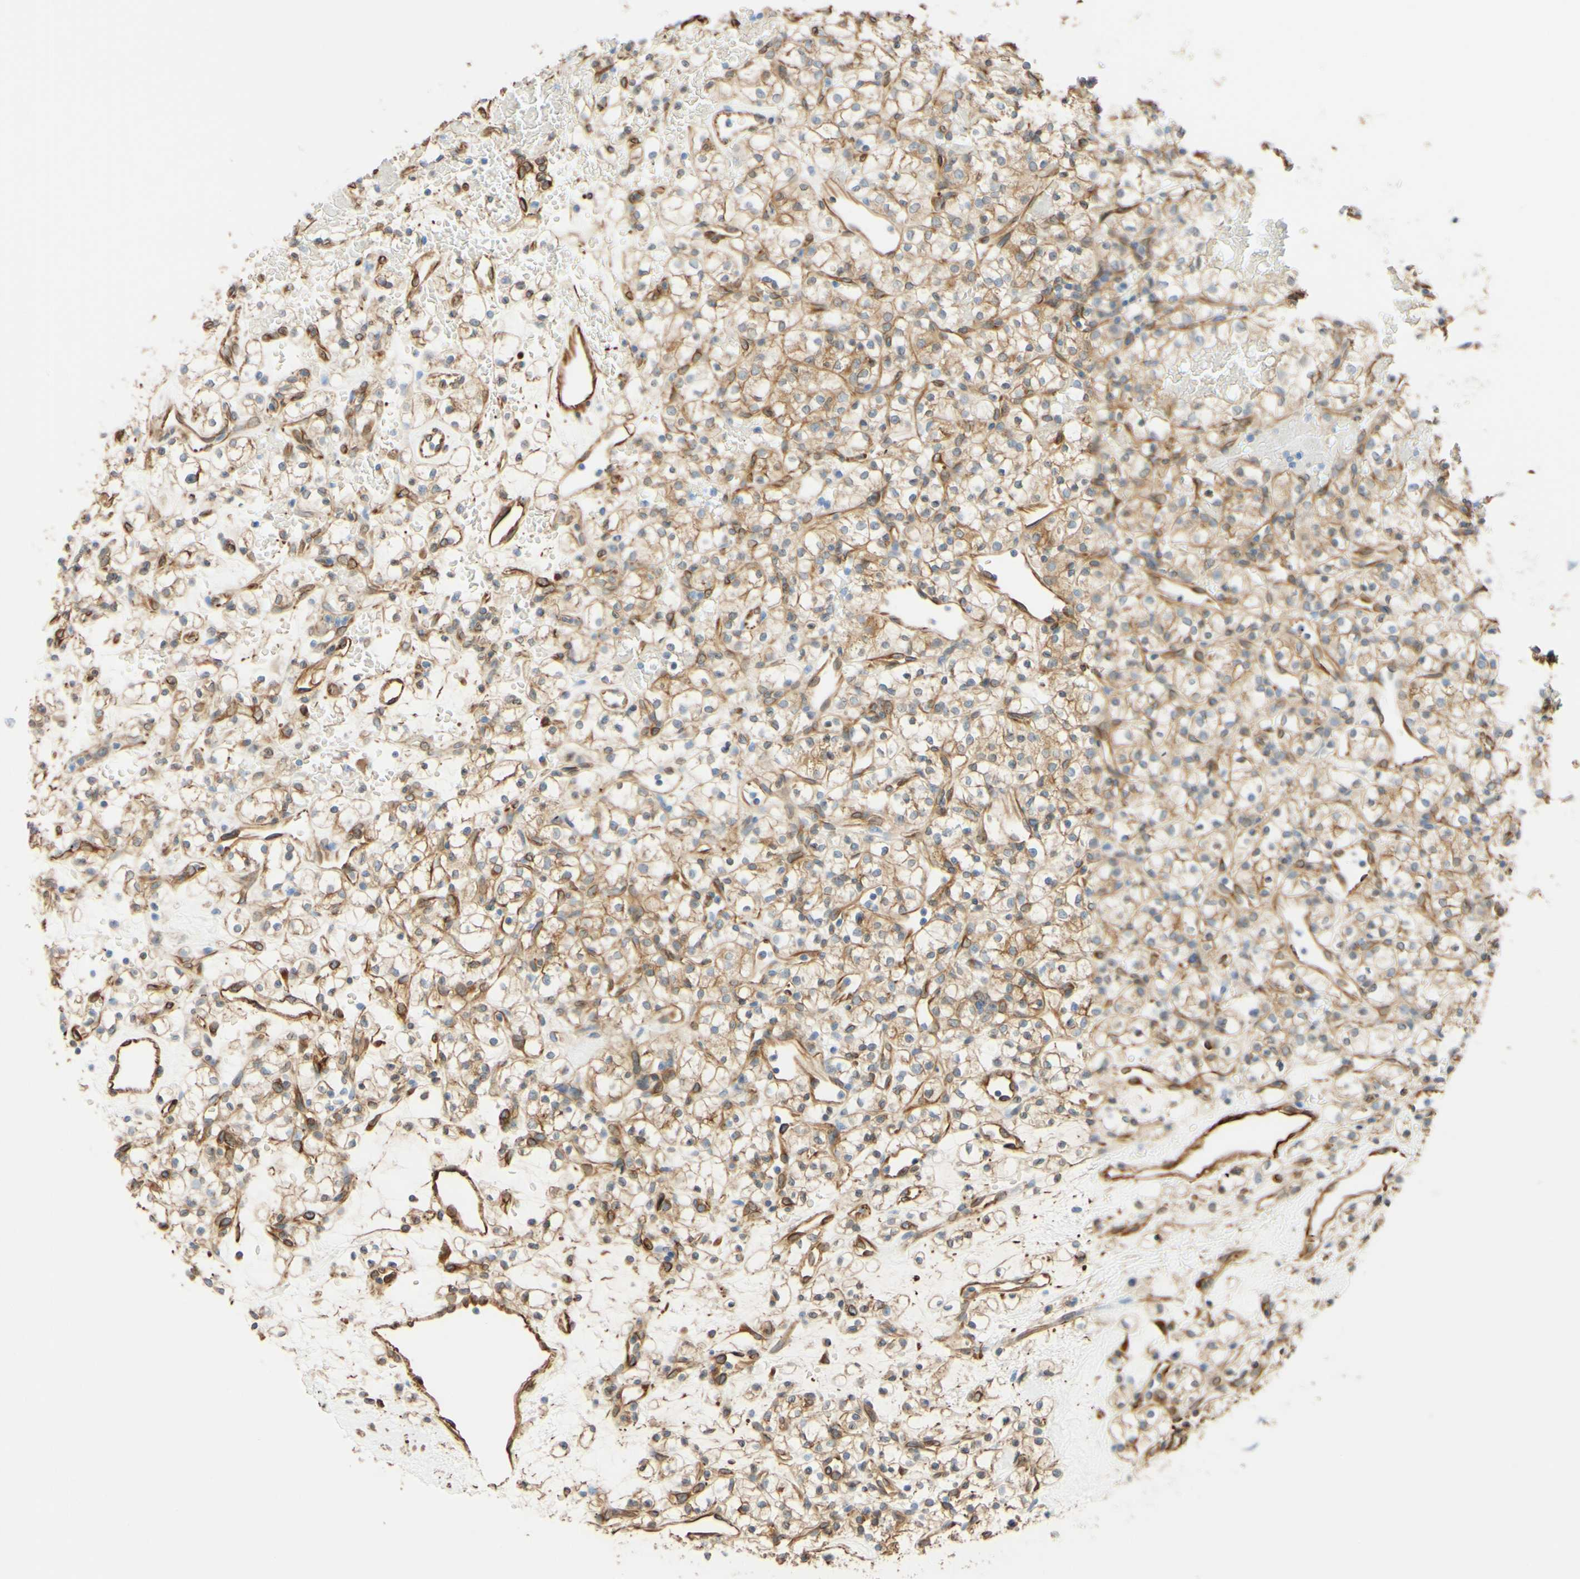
{"staining": {"intensity": "moderate", "quantity": ">75%", "location": "cytoplasmic/membranous,nuclear"}, "tissue": "renal cancer", "cell_type": "Tumor cells", "image_type": "cancer", "snomed": [{"axis": "morphology", "description": "Adenocarcinoma, NOS"}, {"axis": "topography", "description": "Kidney"}], "caption": "IHC photomicrograph of neoplastic tissue: human renal adenocarcinoma stained using immunohistochemistry shows medium levels of moderate protein expression localized specifically in the cytoplasmic/membranous and nuclear of tumor cells, appearing as a cytoplasmic/membranous and nuclear brown color.", "gene": "ENDOD1", "patient": {"sex": "female", "age": 60}}